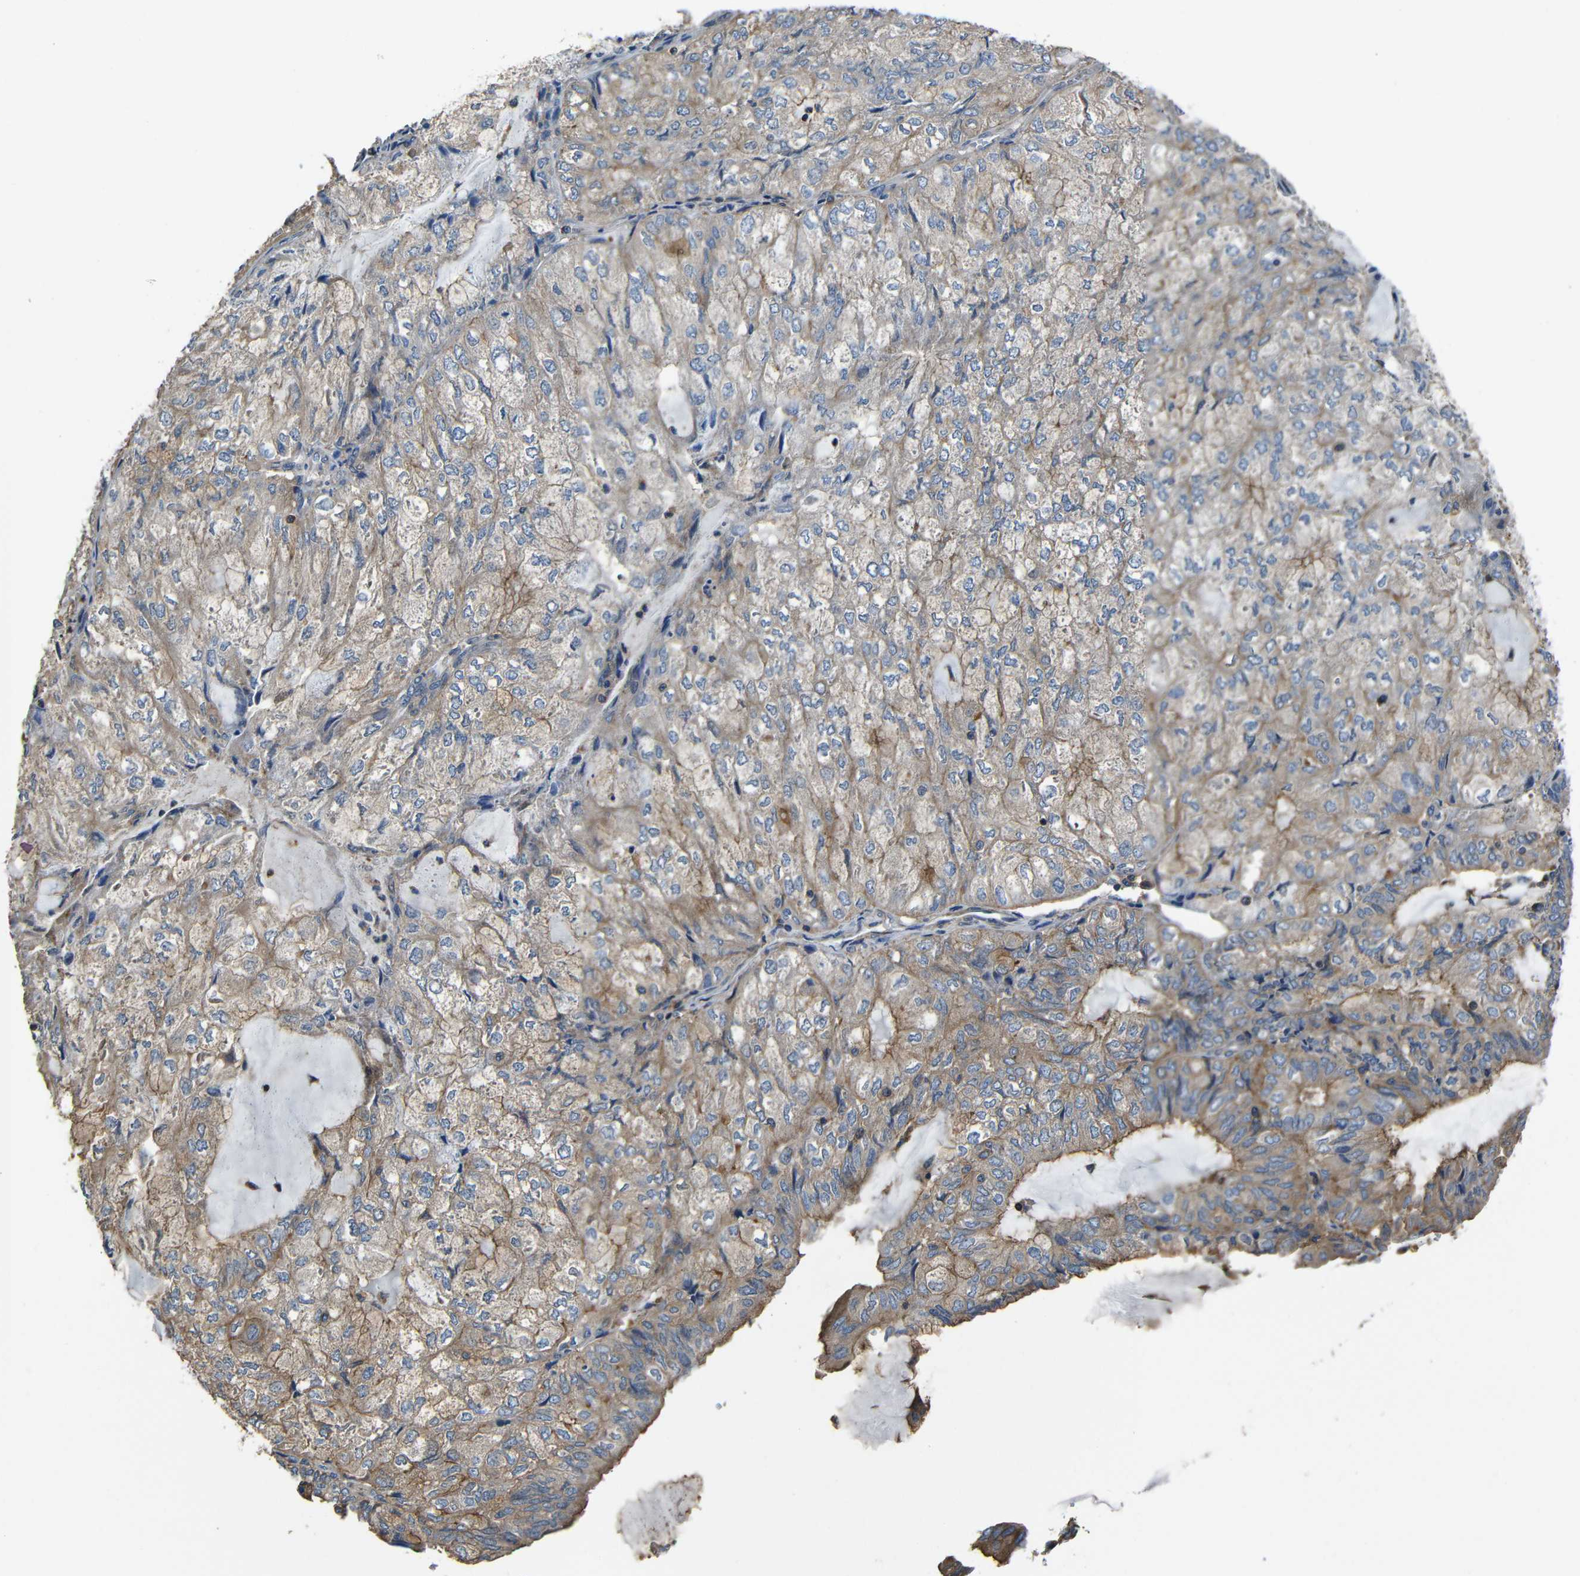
{"staining": {"intensity": "moderate", "quantity": ">75%", "location": "cytoplasmic/membranous"}, "tissue": "endometrial cancer", "cell_type": "Tumor cells", "image_type": "cancer", "snomed": [{"axis": "morphology", "description": "Adenocarcinoma, NOS"}, {"axis": "topography", "description": "Endometrium"}], "caption": "IHC of human endometrial adenocarcinoma displays medium levels of moderate cytoplasmic/membranous expression in approximately >75% of tumor cells. (DAB IHC, brown staining for protein, blue staining for nuclei).", "gene": "GDI1", "patient": {"sex": "female", "age": 81}}